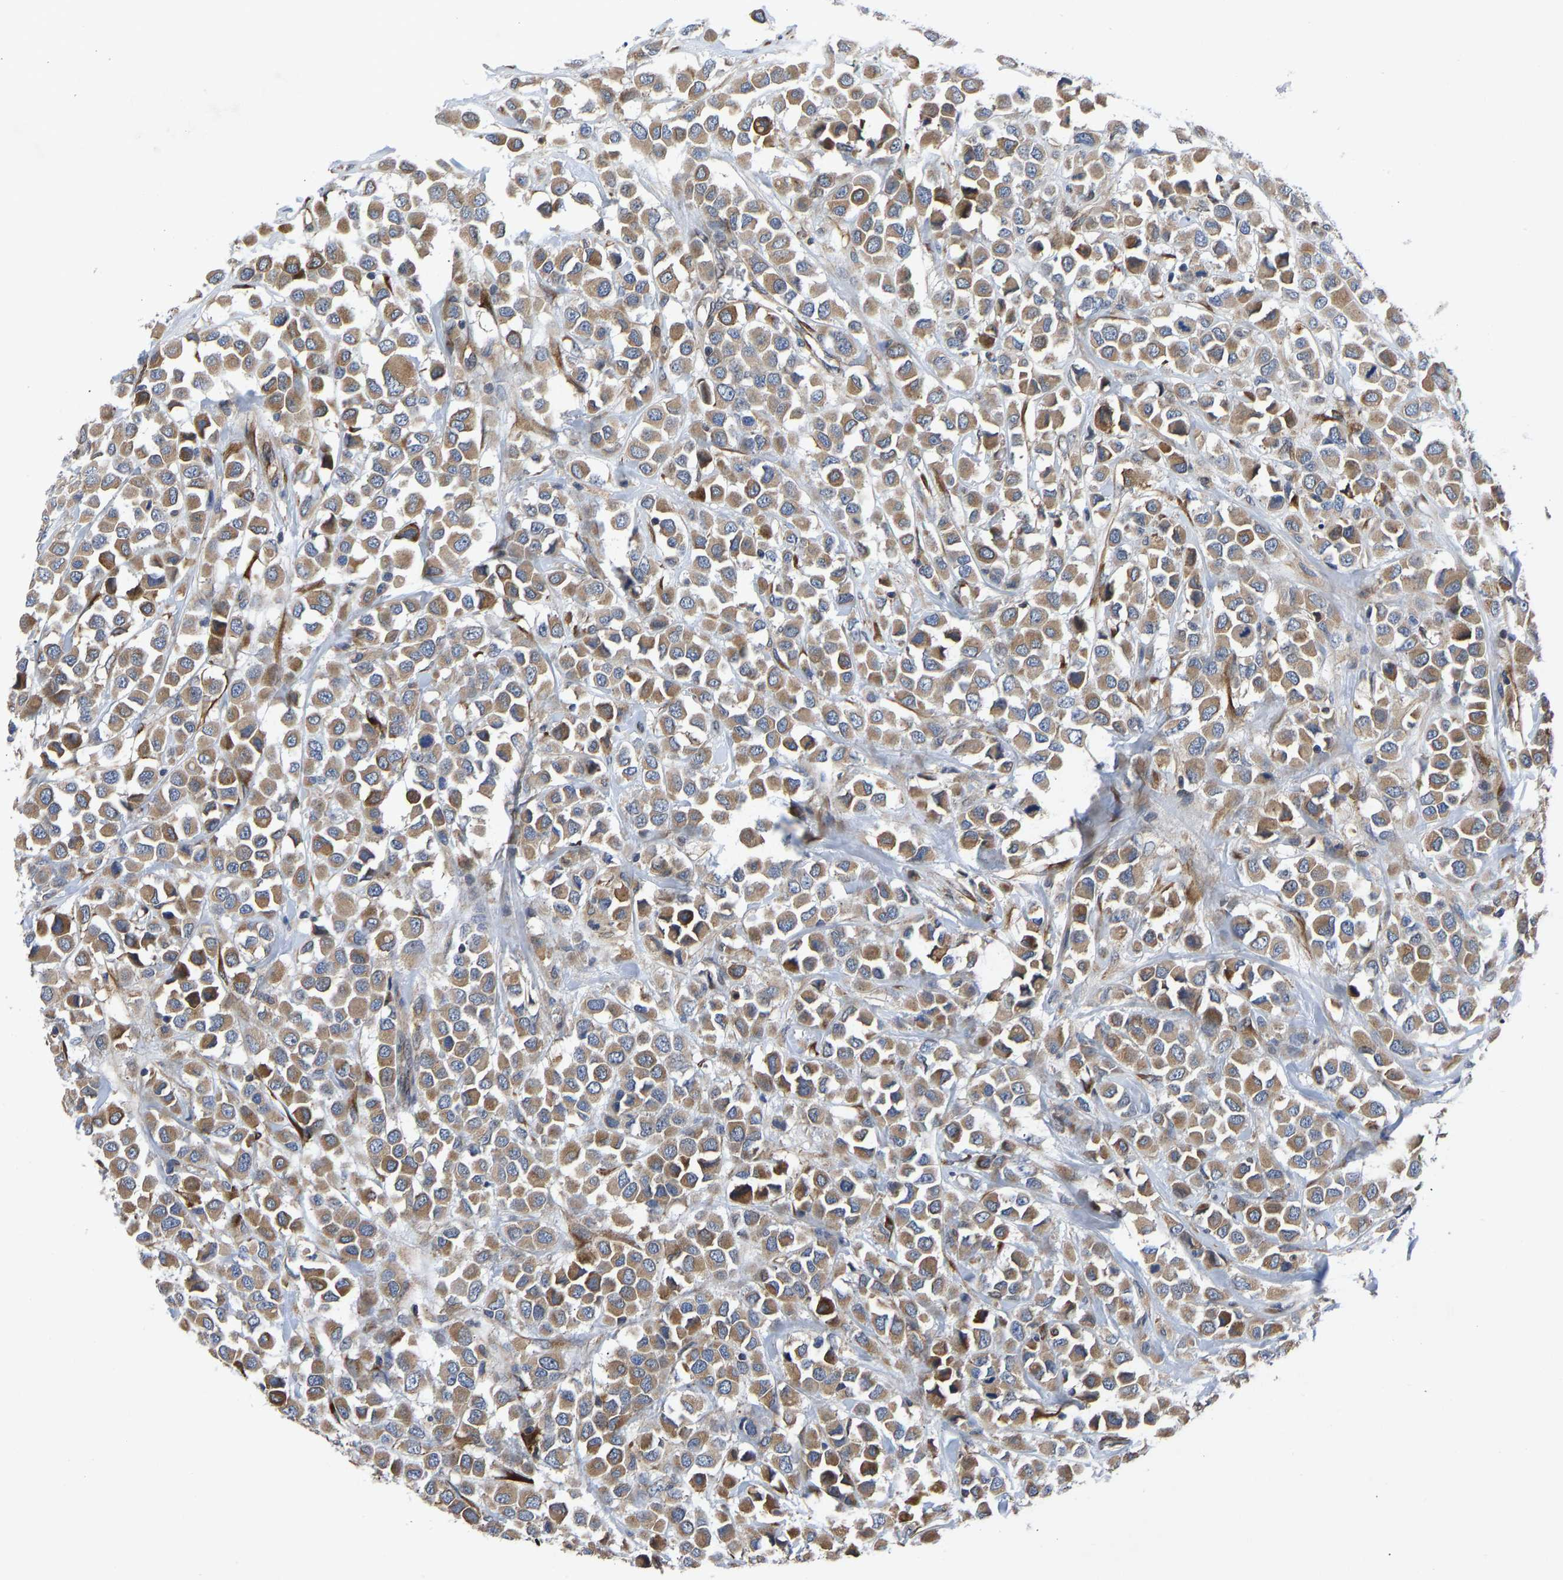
{"staining": {"intensity": "moderate", "quantity": ">75%", "location": "cytoplasmic/membranous"}, "tissue": "breast cancer", "cell_type": "Tumor cells", "image_type": "cancer", "snomed": [{"axis": "morphology", "description": "Duct carcinoma"}, {"axis": "topography", "description": "Breast"}], "caption": "IHC photomicrograph of human breast cancer stained for a protein (brown), which demonstrates medium levels of moderate cytoplasmic/membranous staining in about >75% of tumor cells.", "gene": "FRRS1", "patient": {"sex": "female", "age": 61}}